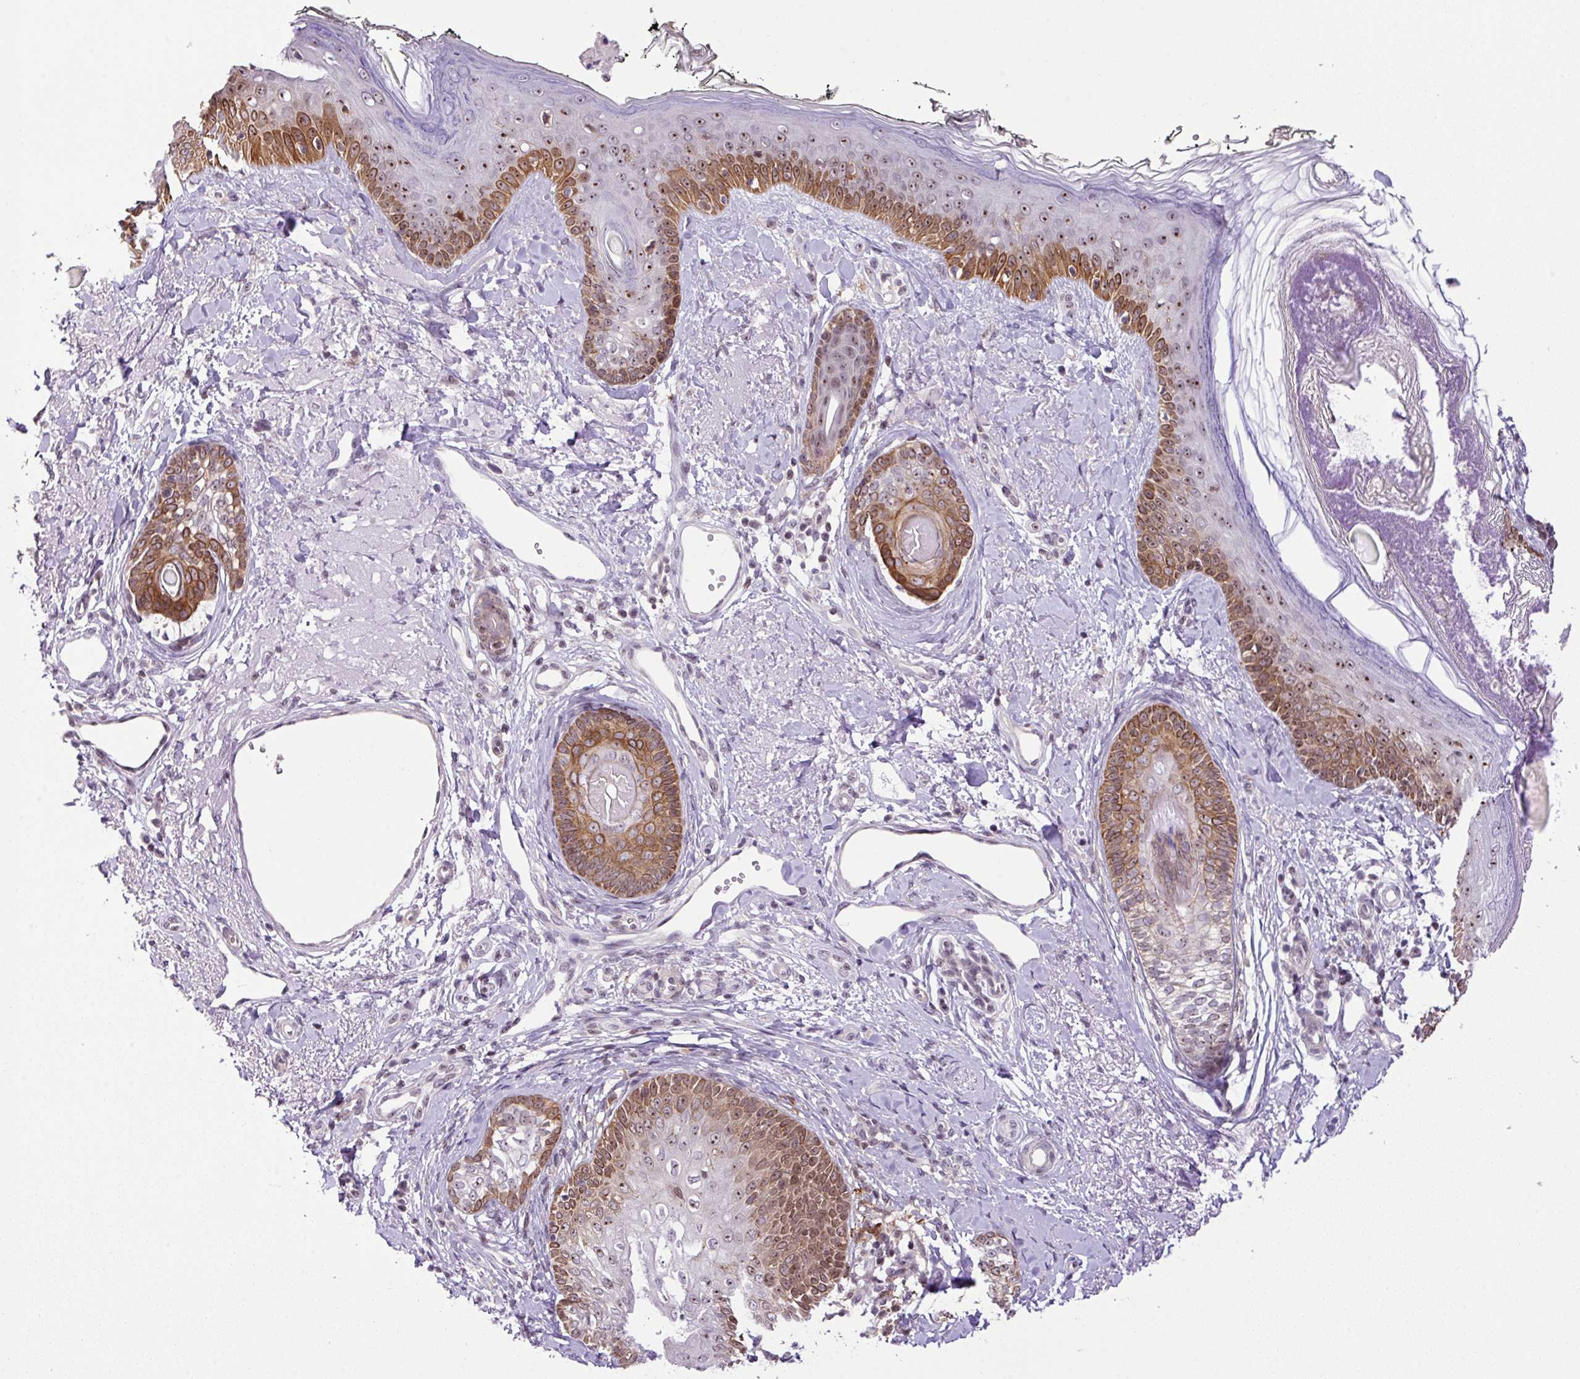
{"staining": {"intensity": "moderate", "quantity": ">75%", "location": "cytoplasmic/membranous,nuclear"}, "tissue": "skin cancer", "cell_type": "Tumor cells", "image_type": "cancer", "snomed": [{"axis": "morphology", "description": "Basal cell carcinoma"}, {"axis": "topography", "description": "Skin"}], "caption": "Tumor cells display medium levels of moderate cytoplasmic/membranous and nuclear staining in about >75% of cells in human skin basal cell carcinoma.", "gene": "CCDC137", "patient": {"sex": "female", "age": 81}}